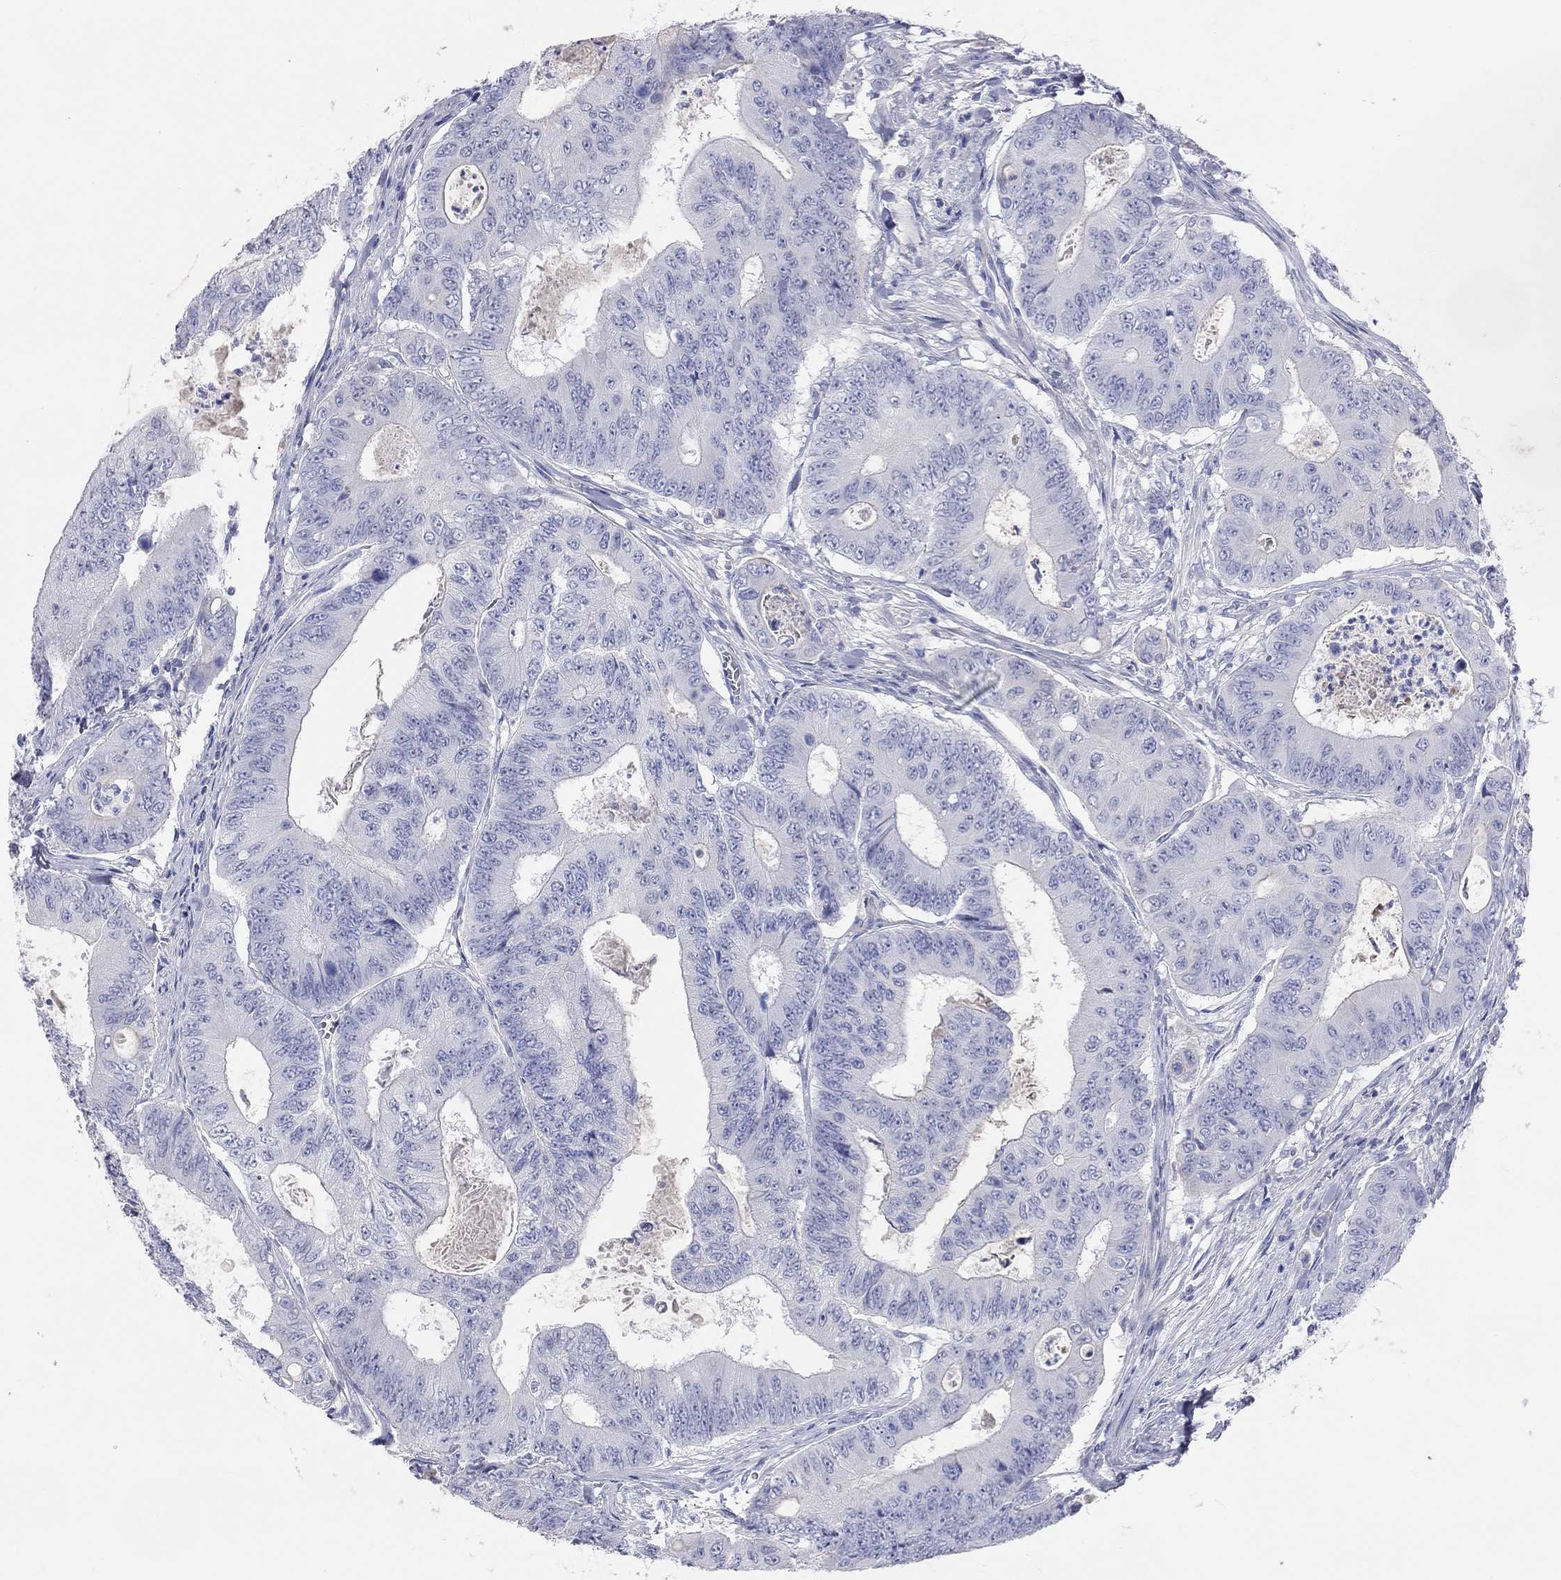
{"staining": {"intensity": "negative", "quantity": "none", "location": "none"}, "tissue": "colorectal cancer", "cell_type": "Tumor cells", "image_type": "cancer", "snomed": [{"axis": "morphology", "description": "Adenocarcinoma, NOS"}, {"axis": "topography", "description": "Colon"}], "caption": "The histopathology image exhibits no significant staining in tumor cells of colorectal cancer. The staining was performed using DAB to visualize the protein expression in brown, while the nuclei were stained in blue with hematoxylin (Magnification: 20x).", "gene": "ST7L", "patient": {"sex": "female", "age": 48}}